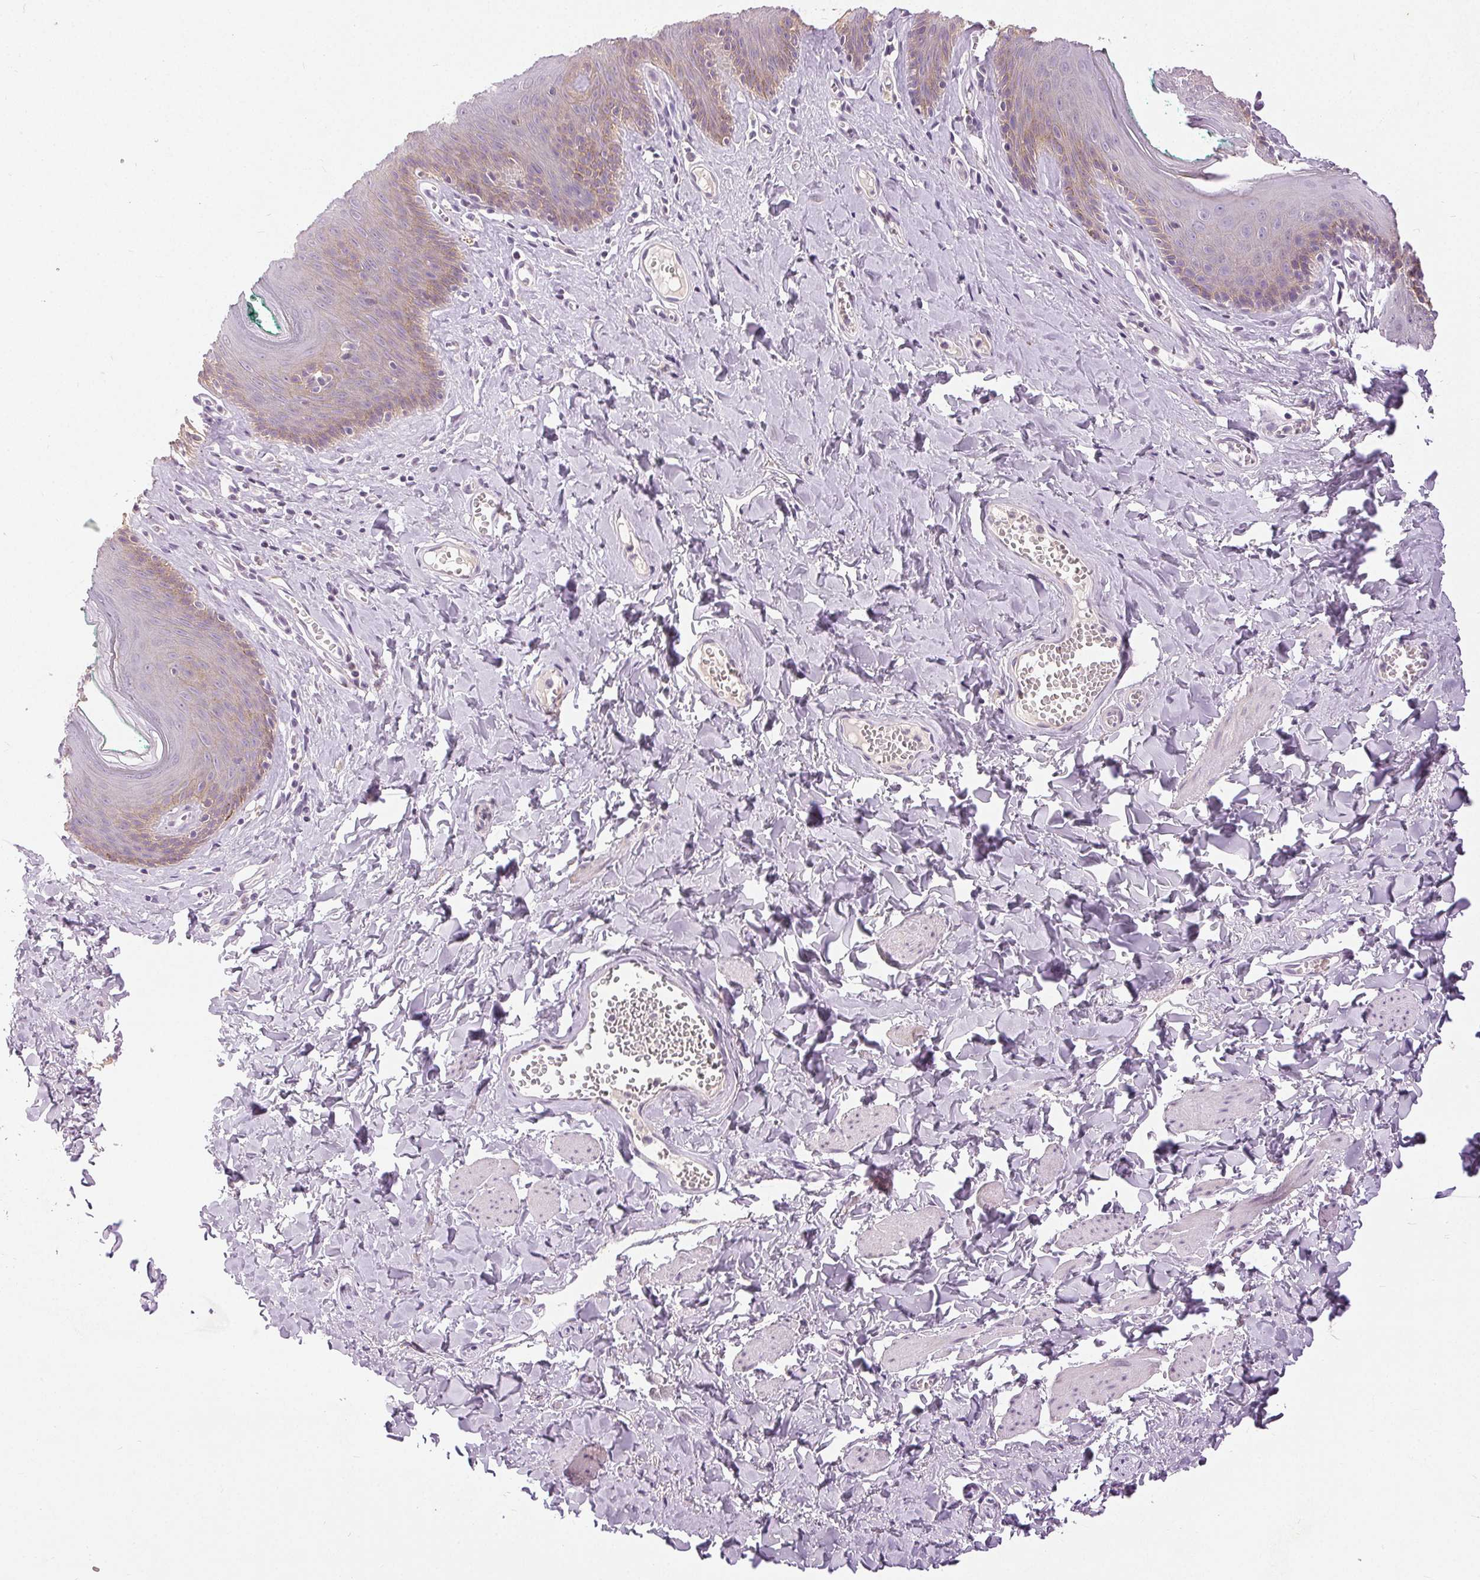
{"staining": {"intensity": "weak", "quantity": "<25%", "location": "cytoplasmic/membranous"}, "tissue": "skin", "cell_type": "Epidermal cells", "image_type": "normal", "snomed": [{"axis": "morphology", "description": "Normal tissue, NOS"}, {"axis": "topography", "description": "Vulva"}, {"axis": "topography", "description": "Peripheral nerve tissue"}], "caption": "The photomicrograph shows no staining of epidermal cells in normal skin.", "gene": "DSG3", "patient": {"sex": "female", "age": 66}}